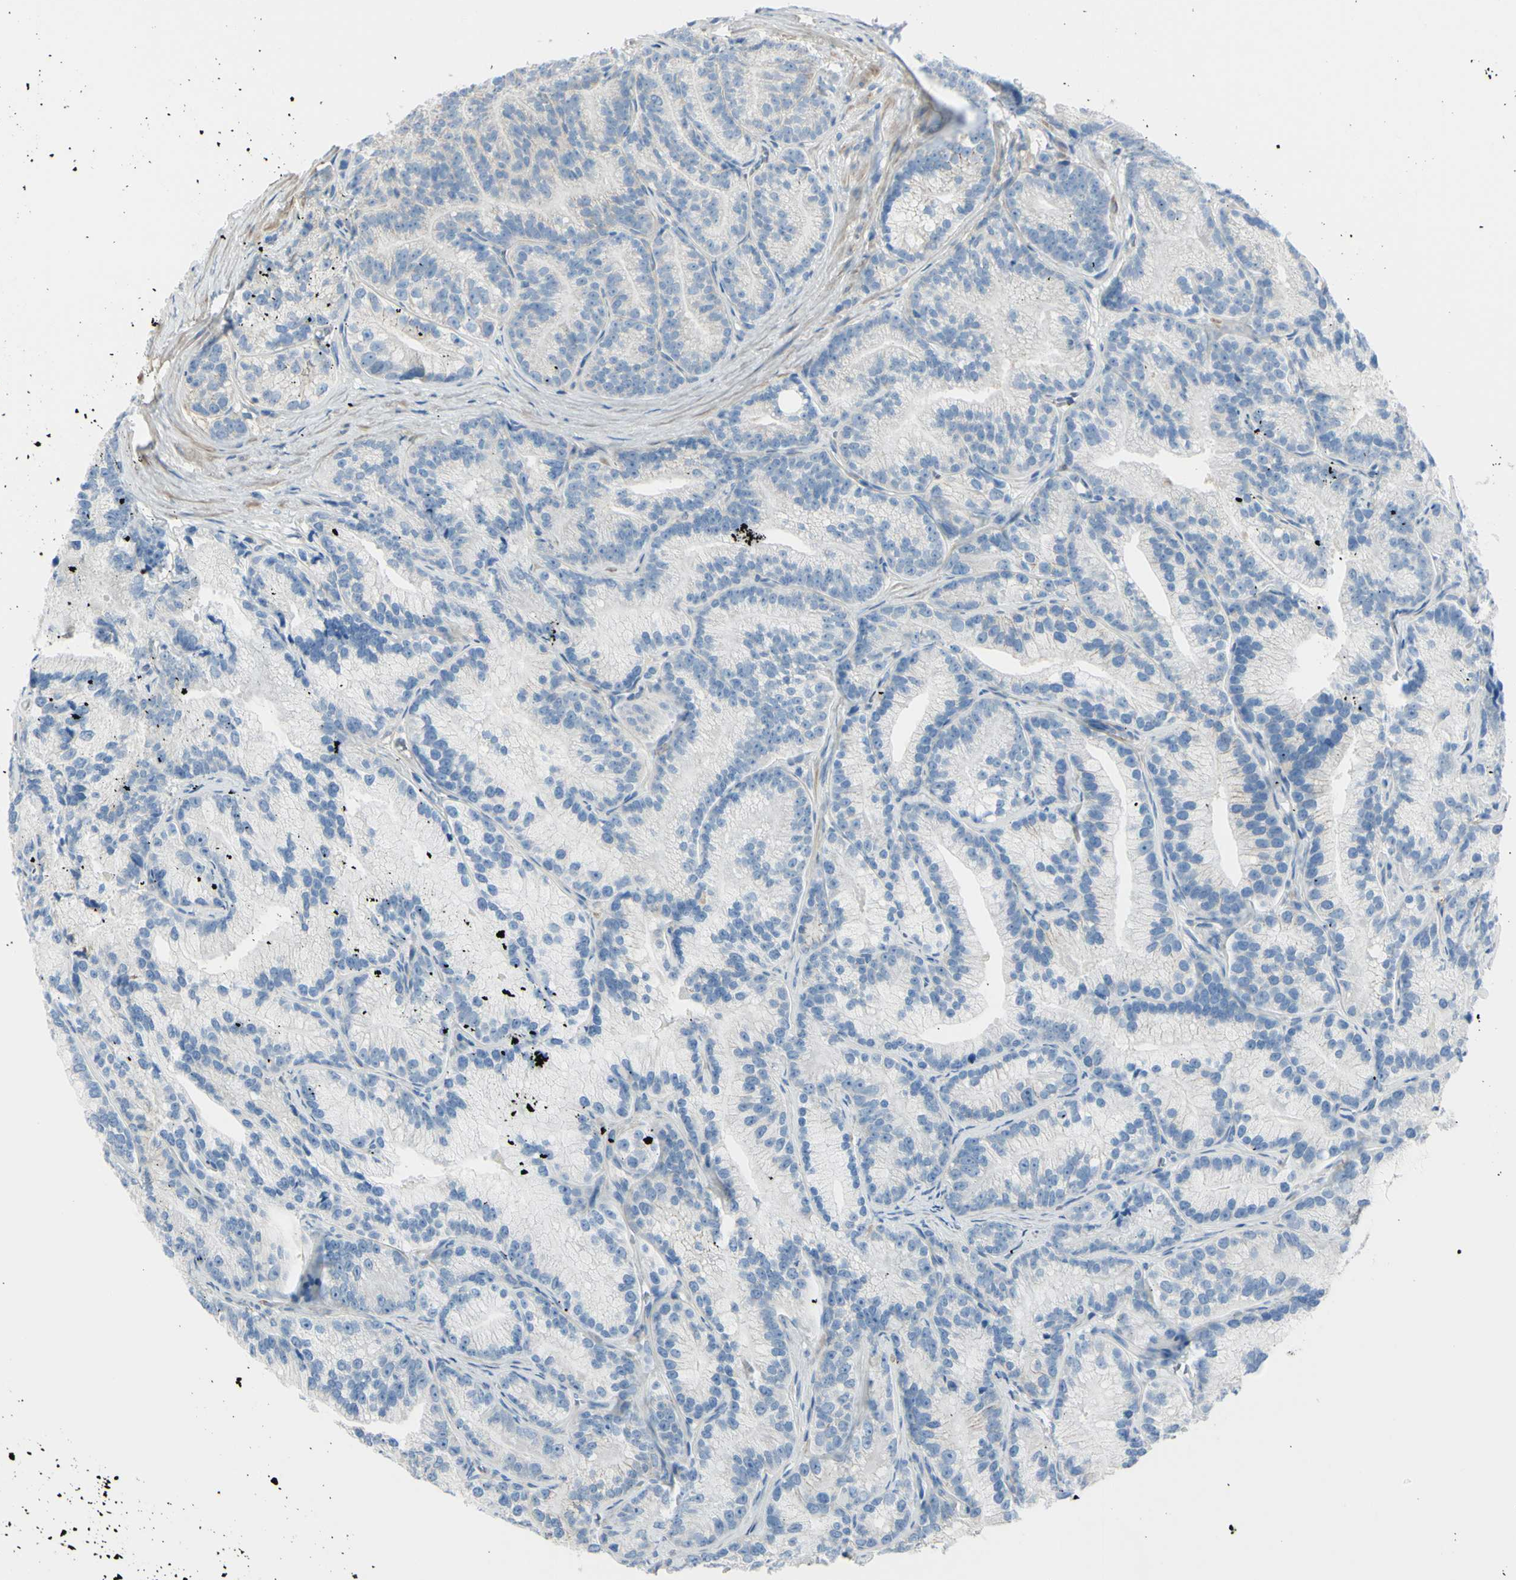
{"staining": {"intensity": "negative", "quantity": "none", "location": "none"}, "tissue": "prostate cancer", "cell_type": "Tumor cells", "image_type": "cancer", "snomed": [{"axis": "morphology", "description": "Adenocarcinoma, Low grade"}, {"axis": "topography", "description": "Prostate"}], "caption": "There is no significant staining in tumor cells of prostate cancer. (DAB (3,3'-diaminobenzidine) IHC with hematoxylin counter stain).", "gene": "NCBP2L", "patient": {"sex": "male", "age": 89}}